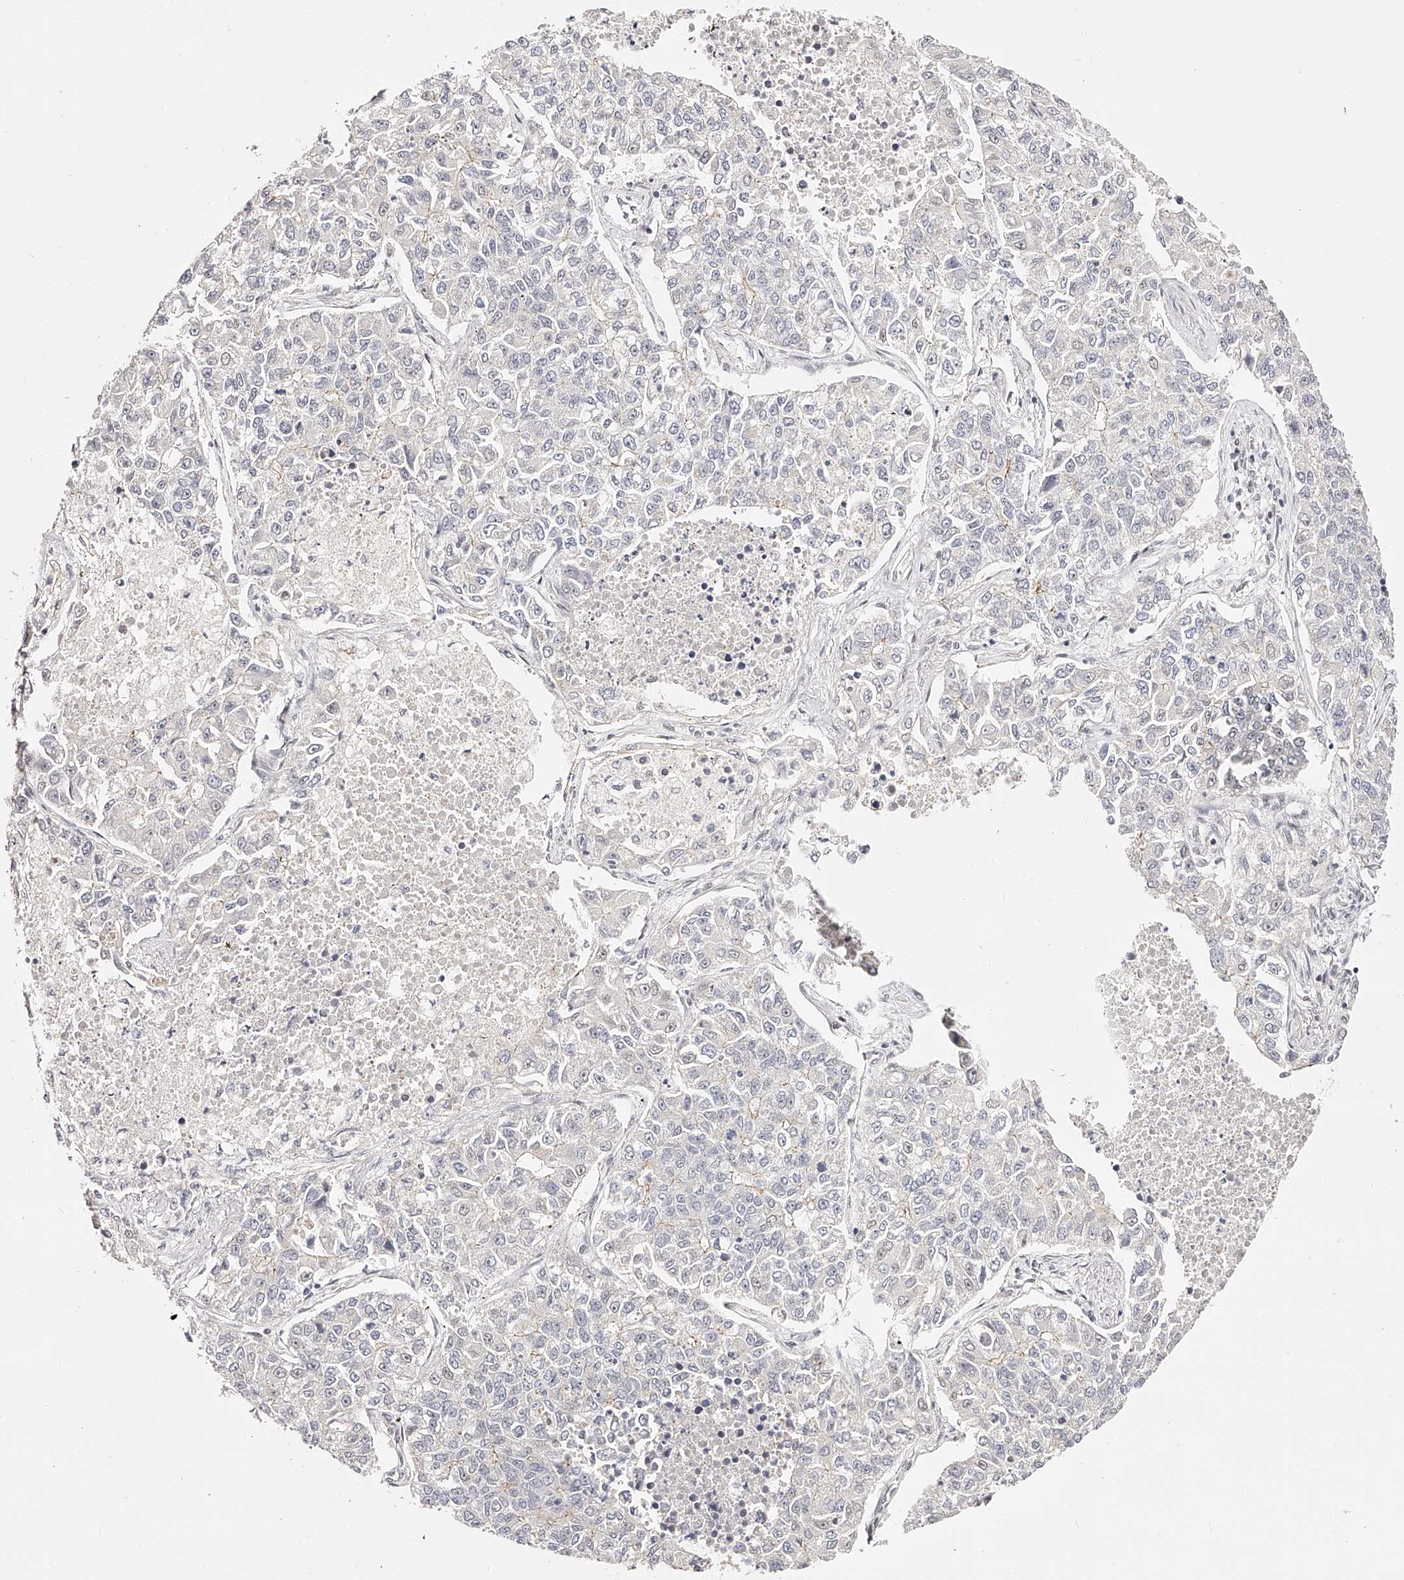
{"staining": {"intensity": "negative", "quantity": "none", "location": "none"}, "tissue": "lung cancer", "cell_type": "Tumor cells", "image_type": "cancer", "snomed": [{"axis": "morphology", "description": "Adenocarcinoma, NOS"}, {"axis": "topography", "description": "Lung"}], "caption": "DAB (3,3'-diaminobenzidine) immunohistochemical staining of human lung cancer (adenocarcinoma) displays no significant expression in tumor cells.", "gene": "USF3", "patient": {"sex": "male", "age": 49}}